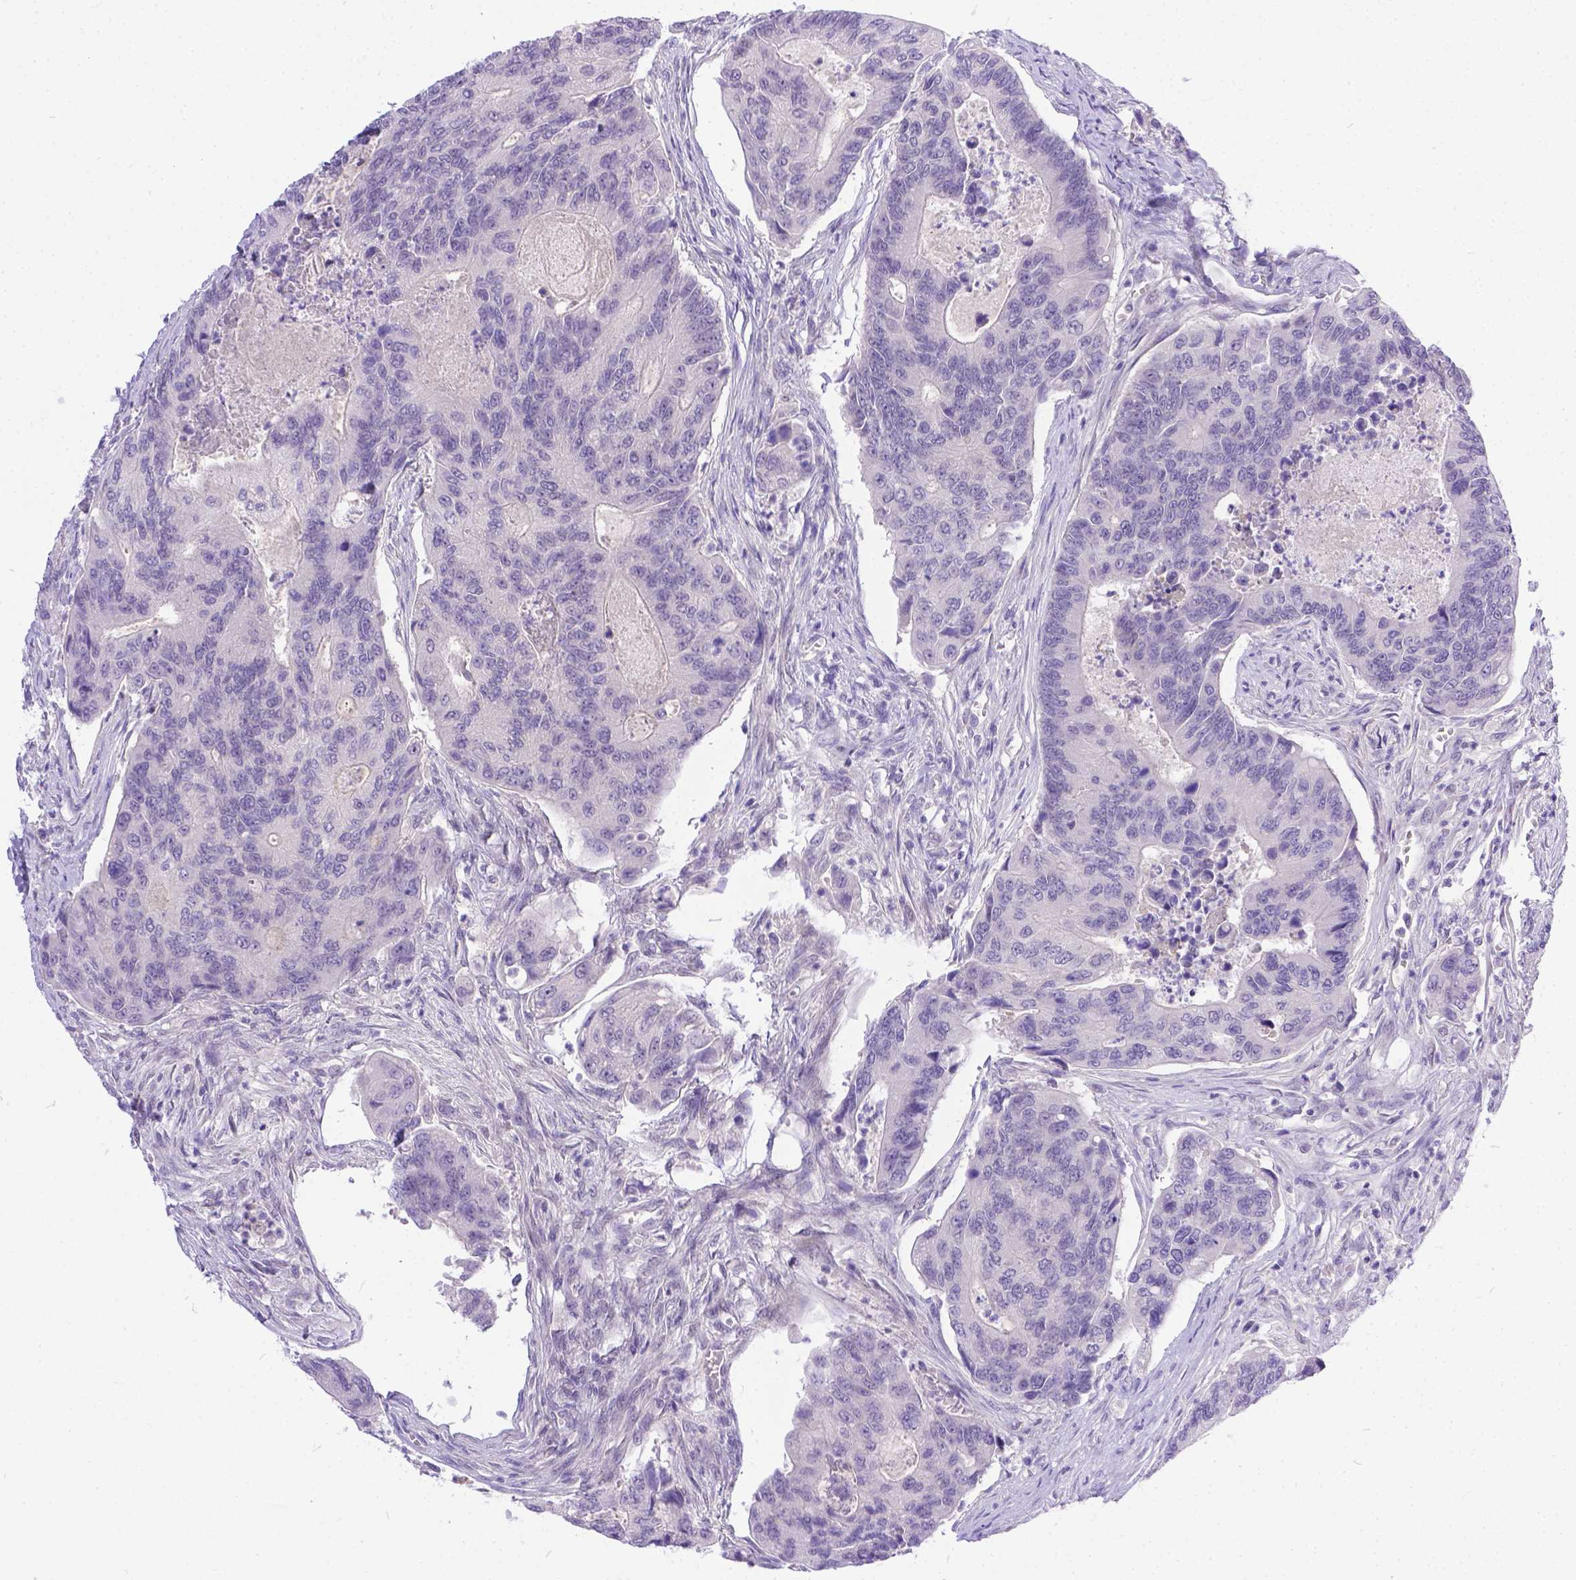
{"staining": {"intensity": "negative", "quantity": "none", "location": "none"}, "tissue": "colorectal cancer", "cell_type": "Tumor cells", "image_type": "cancer", "snomed": [{"axis": "morphology", "description": "Adenocarcinoma, NOS"}, {"axis": "topography", "description": "Colon"}], "caption": "IHC micrograph of neoplastic tissue: human colorectal cancer stained with DAB displays no significant protein positivity in tumor cells. (Stains: DAB immunohistochemistry with hematoxylin counter stain, Microscopy: brightfield microscopy at high magnification).", "gene": "TTLL6", "patient": {"sex": "female", "age": 67}}